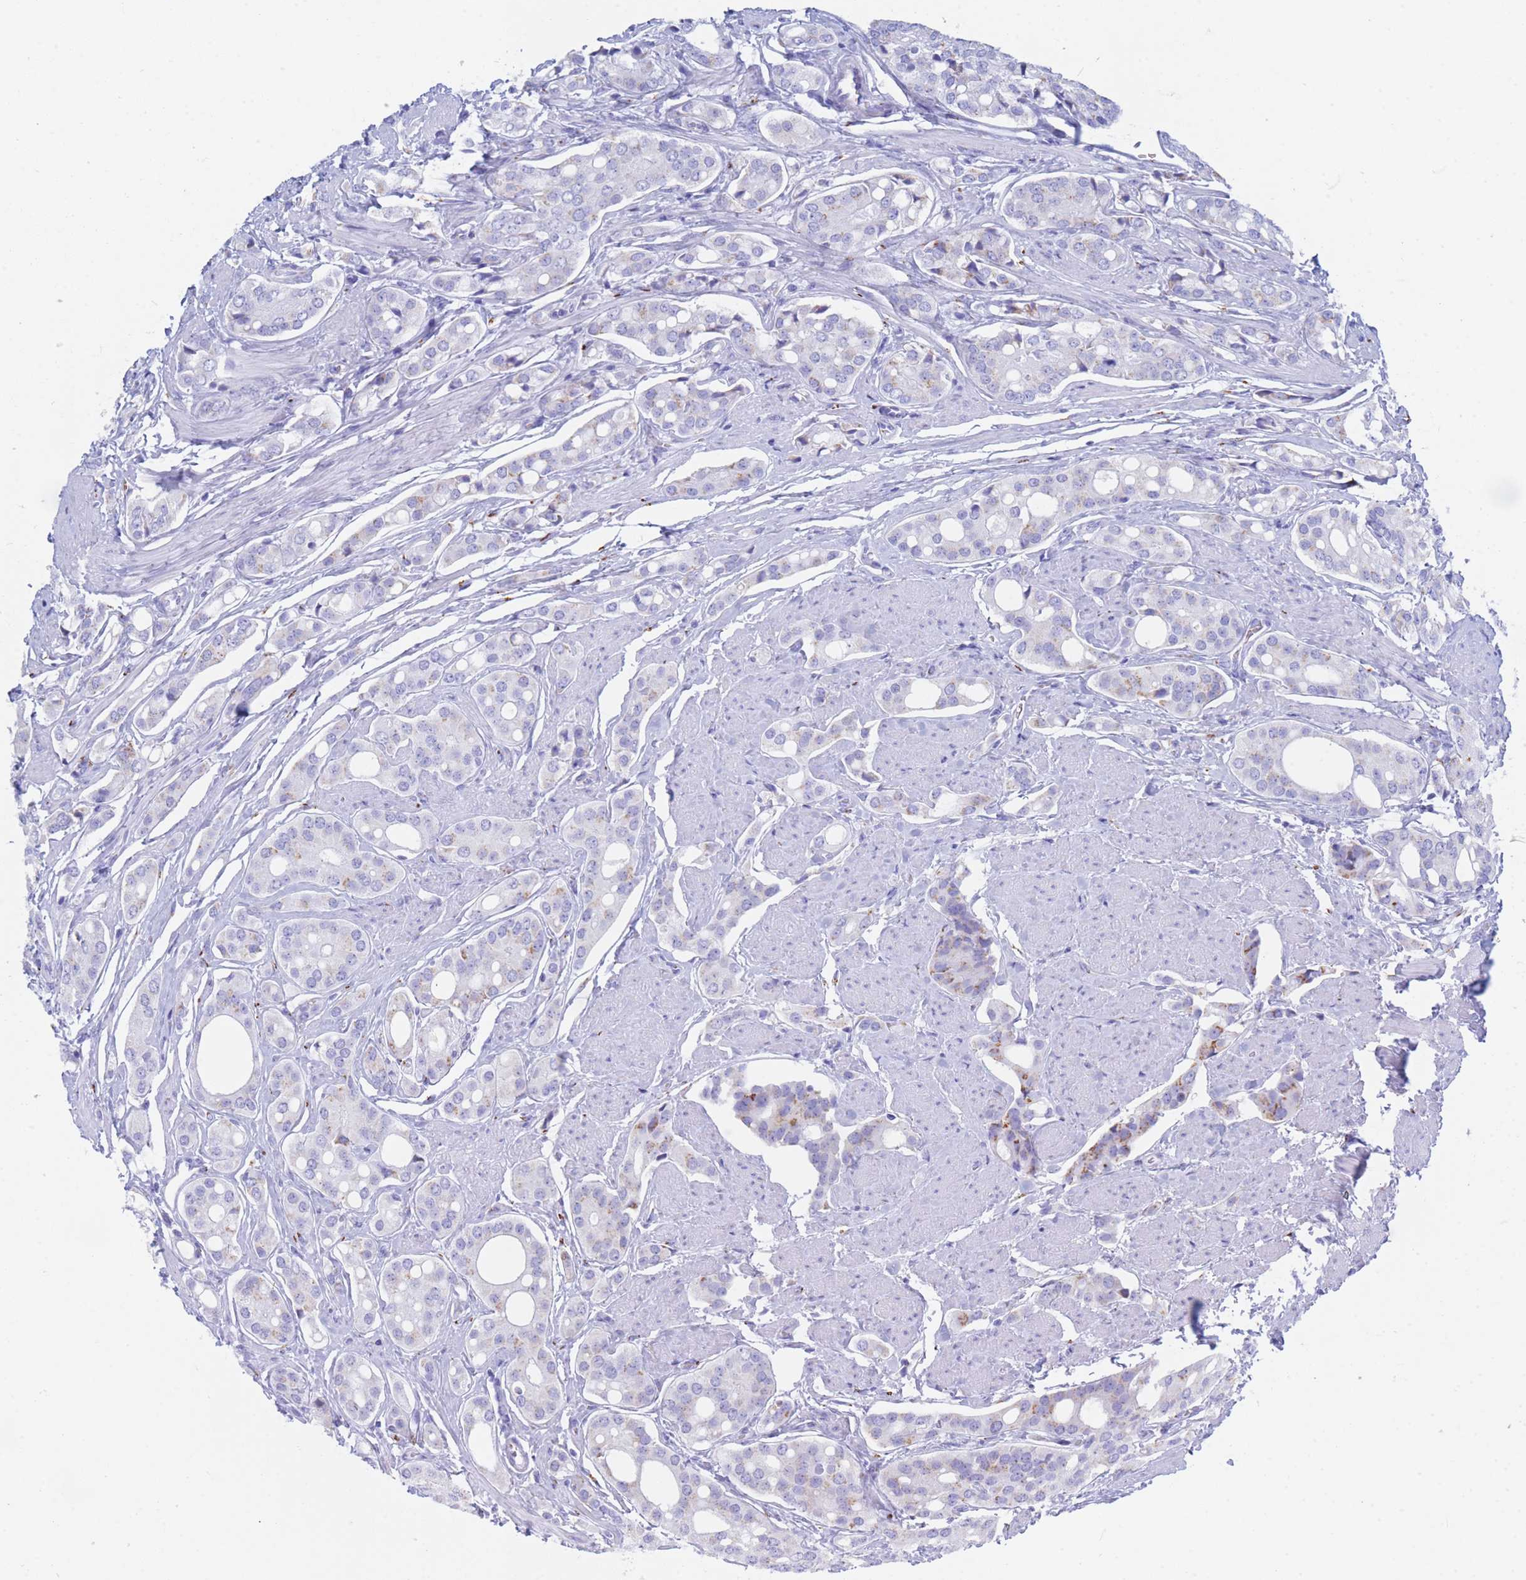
{"staining": {"intensity": "negative", "quantity": "none", "location": "none"}, "tissue": "prostate cancer", "cell_type": "Tumor cells", "image_type": "cancer", "snomed": [{"axis": "morphology", "description": "Adenocarcinoma, High grade"}, {"axis": "topography", "description": "Prostate"}], "caption": "DAB immunohistochemical staining of human prostate cancer displays no significant staining in tumor cells.", "gene": "FAM3C", "patient": {"sex": "male", "age": 71}}